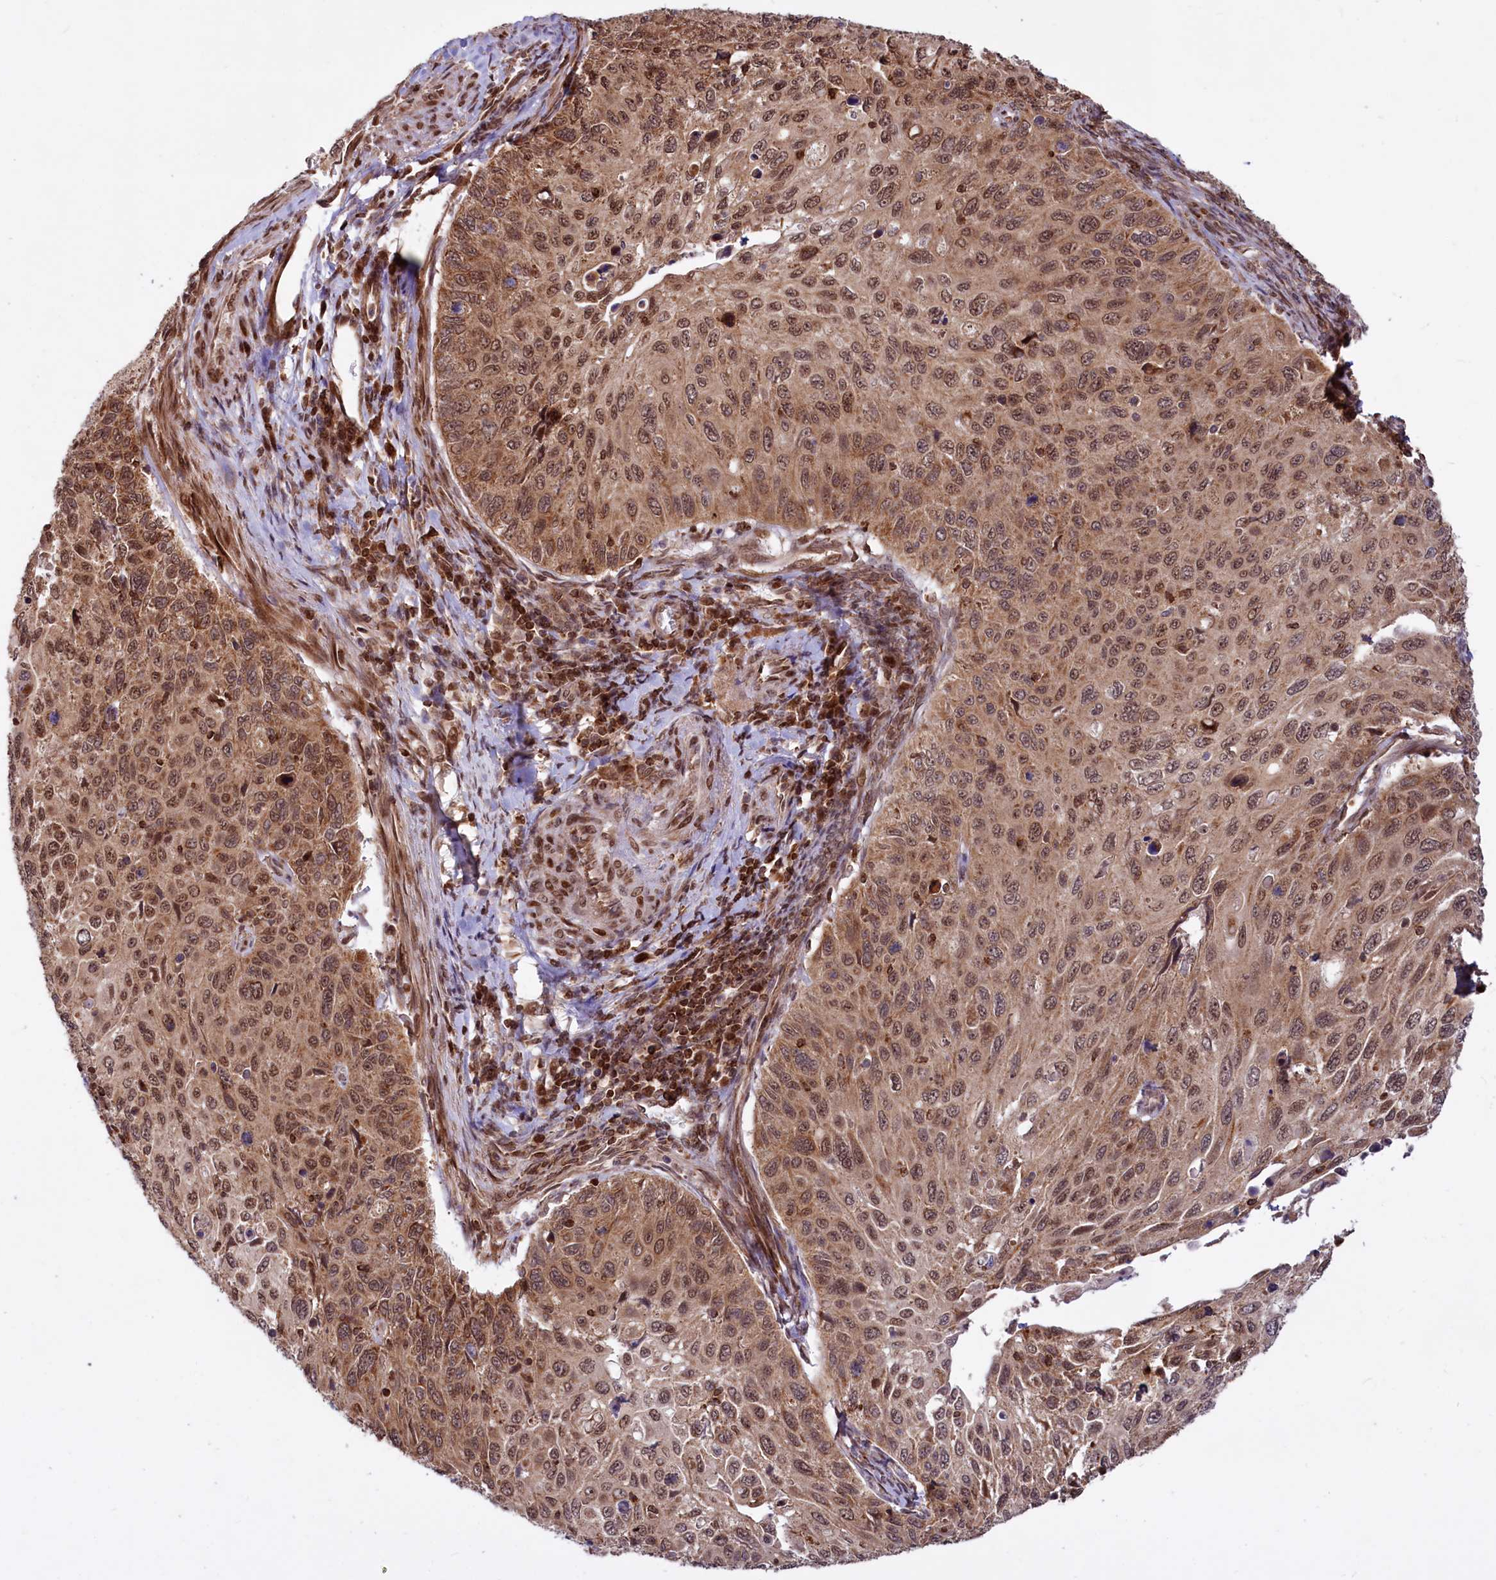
{"staining": {"intensity": "moderate", "quantity": ">75%", "location": "cytoplasmic/membranous,nuclear"}, "tissue": "cervical cancer", "cell_type": "Tumor cells", "image_type": "cancer", "snomed": [{"axis": "morphology", "description": "Squamous cell carcinoma, NOS"}, {"axis": "topography", "description": "Cervix"}], "caption": "Immunohistochemistry photomicrograph of cervical squamous cell carcinoma stained for a protein (brown), which demonstrates medium levels of moderate cytoplasmic/membranous and nuclear expression in approximately >75% of tumor cells.", "gene": "PHC3", "patient": {"sex": "female", "age": 70}}